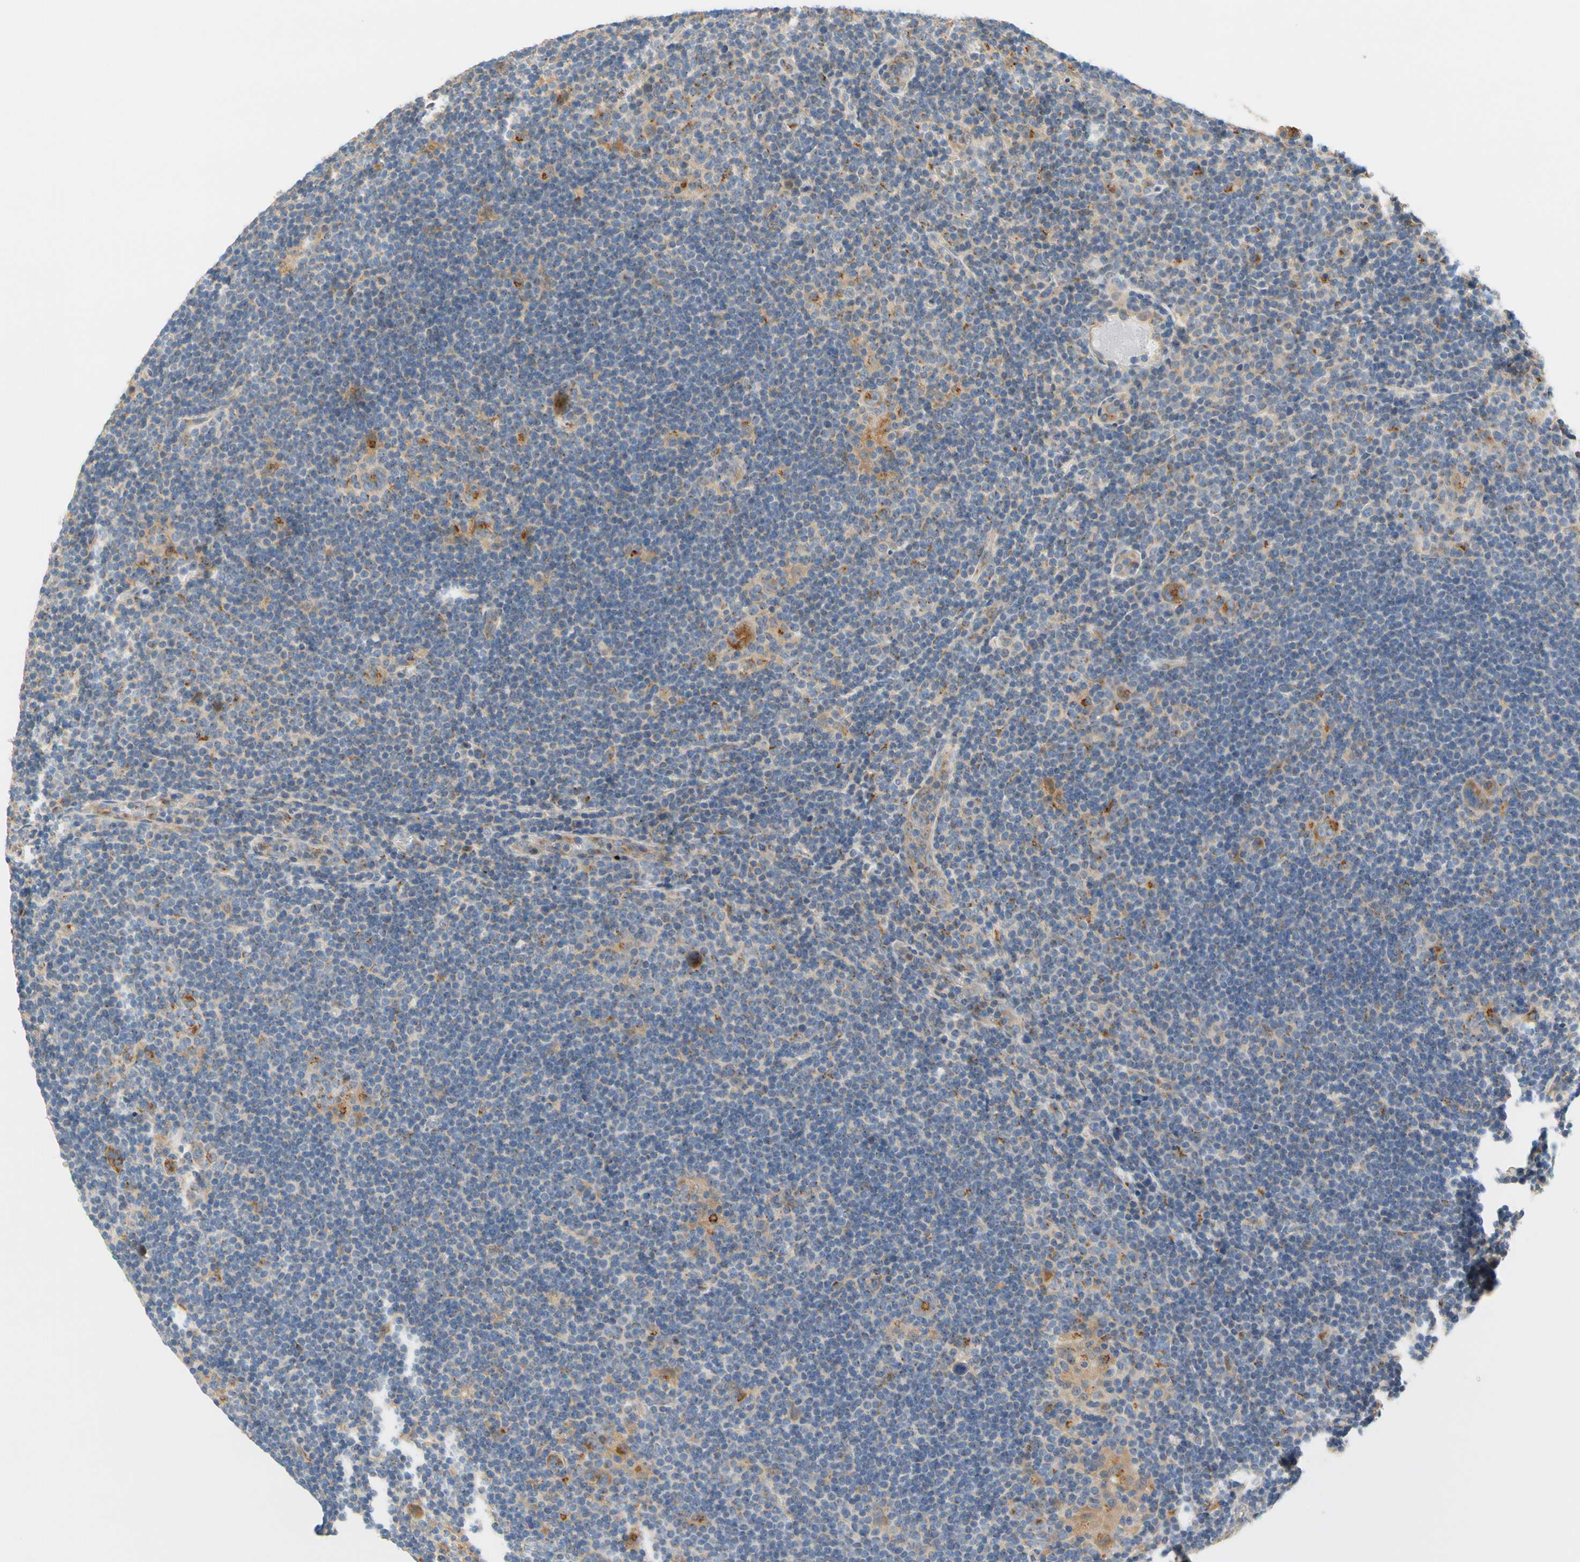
{"staining": {"intensity": "moderate", "quantity": ">75%", "location": "cytoplasmic/membranous"}, "tissue": "lymphoma", "cell_type": "Tumor cells", "image_type": "cancer", "snomed": [{"axis": "morphology", "description": "Hodgkin's disease, NOS"}, {"axis": "topography", "description": "Lymph node"}], "caption": "The immunohistochemical stain highlights moderate cytoplasmic/membranous staining in tumor cells of lymphoma tissue.", "gene": "GPSM2", "patient": {"sex": "female", "age": 57}}